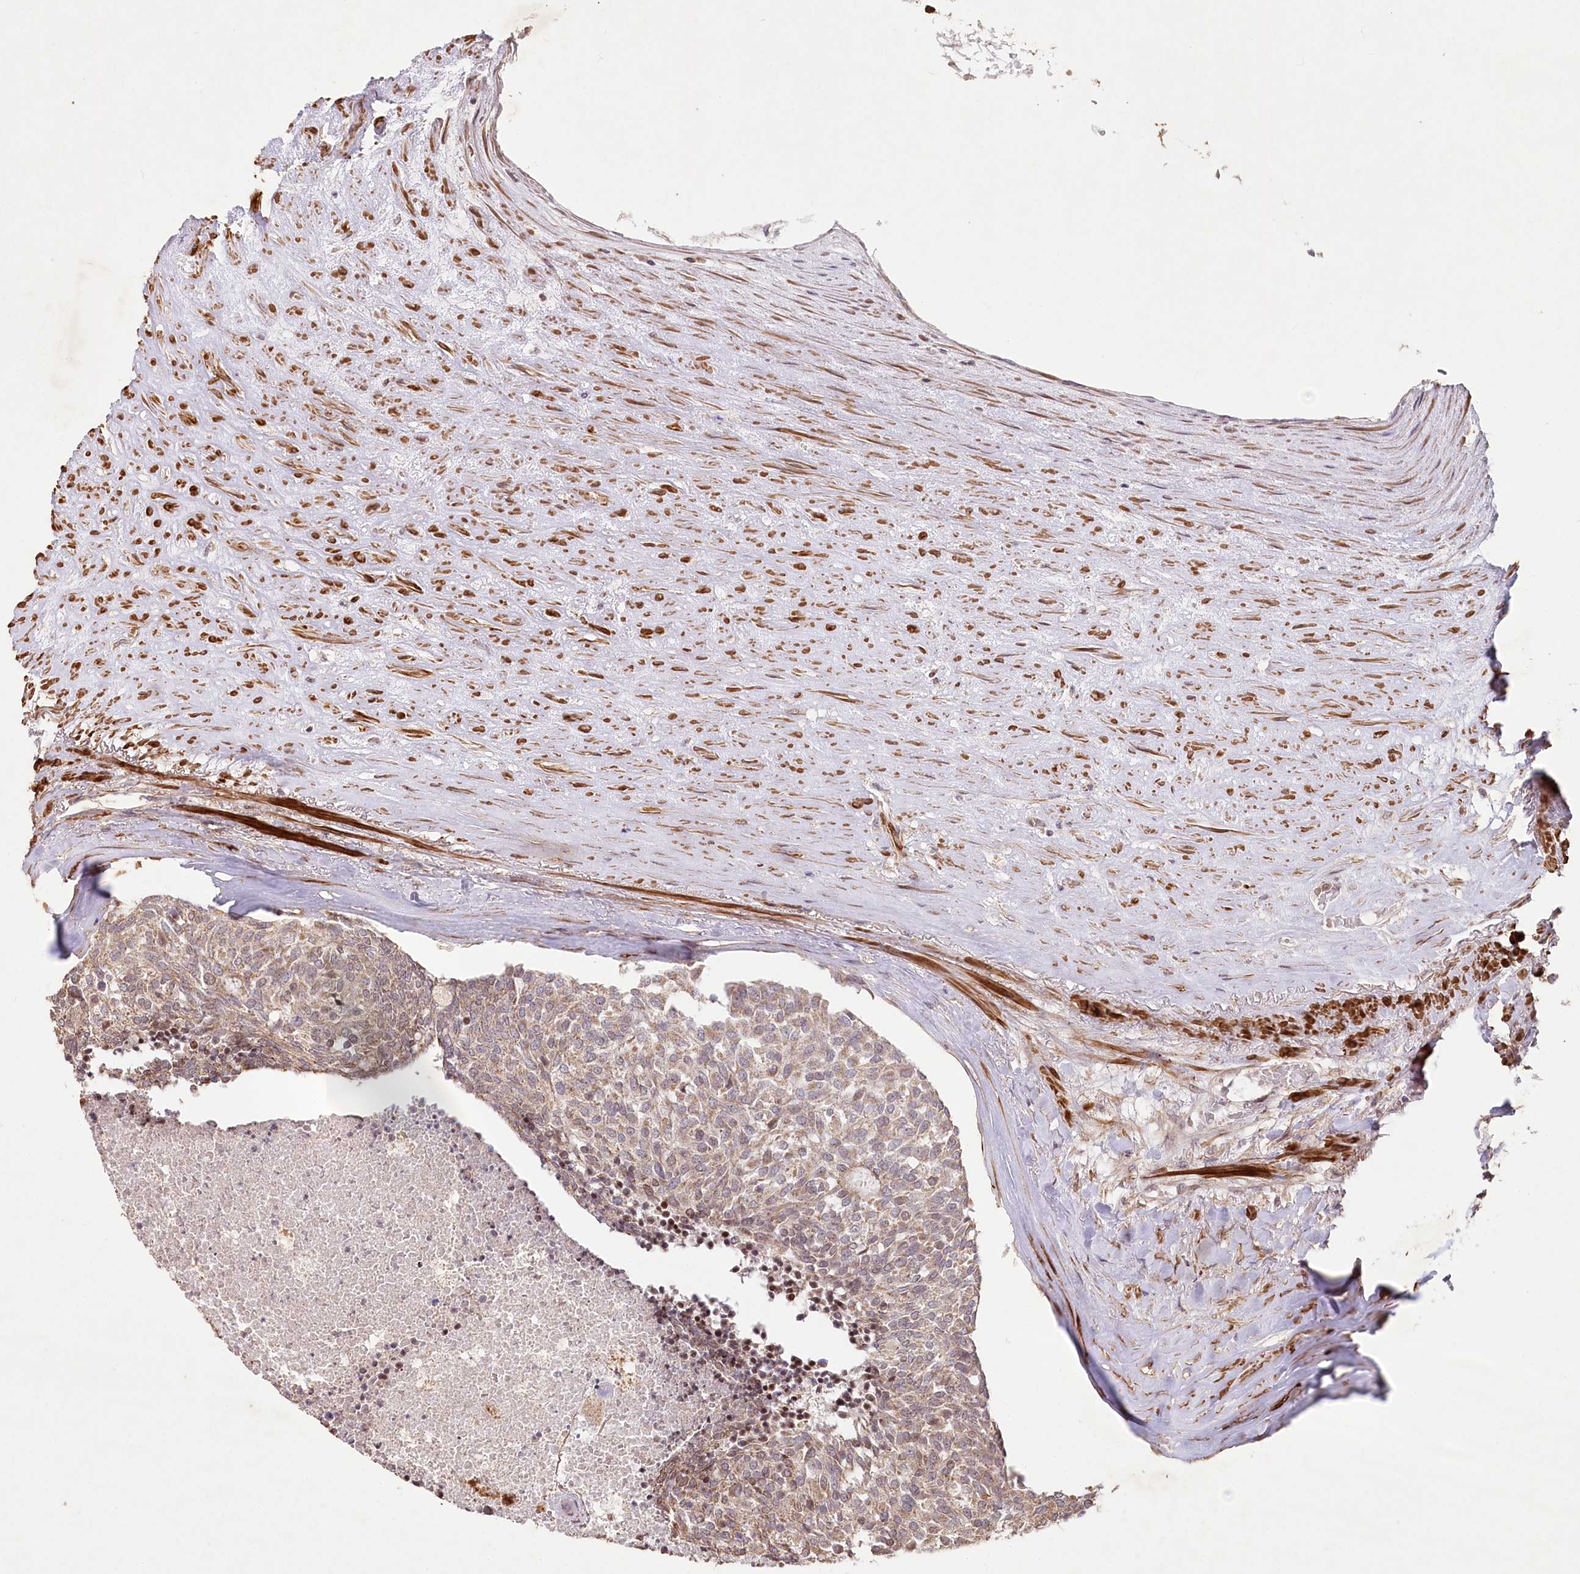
{"staining": {"intensity": "weak", "quantity": "25%-75%", "location": "cytoplasmic/membranous,nuclear"}, "tissue": "carcinoid", "cell_type": "Tumor cells", "image_type": "cancer", "snomed": [{"axis": "morphology", "description": "Carcinoid, malignant, NOS"}, {"axis": "topography", "description": "Pancreas"}], "caption": "This photomicrograph shows immunohistochemistry (IHC) staining of human carcinoid, with low weak cytoplasmic/membranous and nuclear staining in approximately 25%-75% of tumor cells.", "gene": "PSTK", "patient": {"sex": "female", "age": 54}}